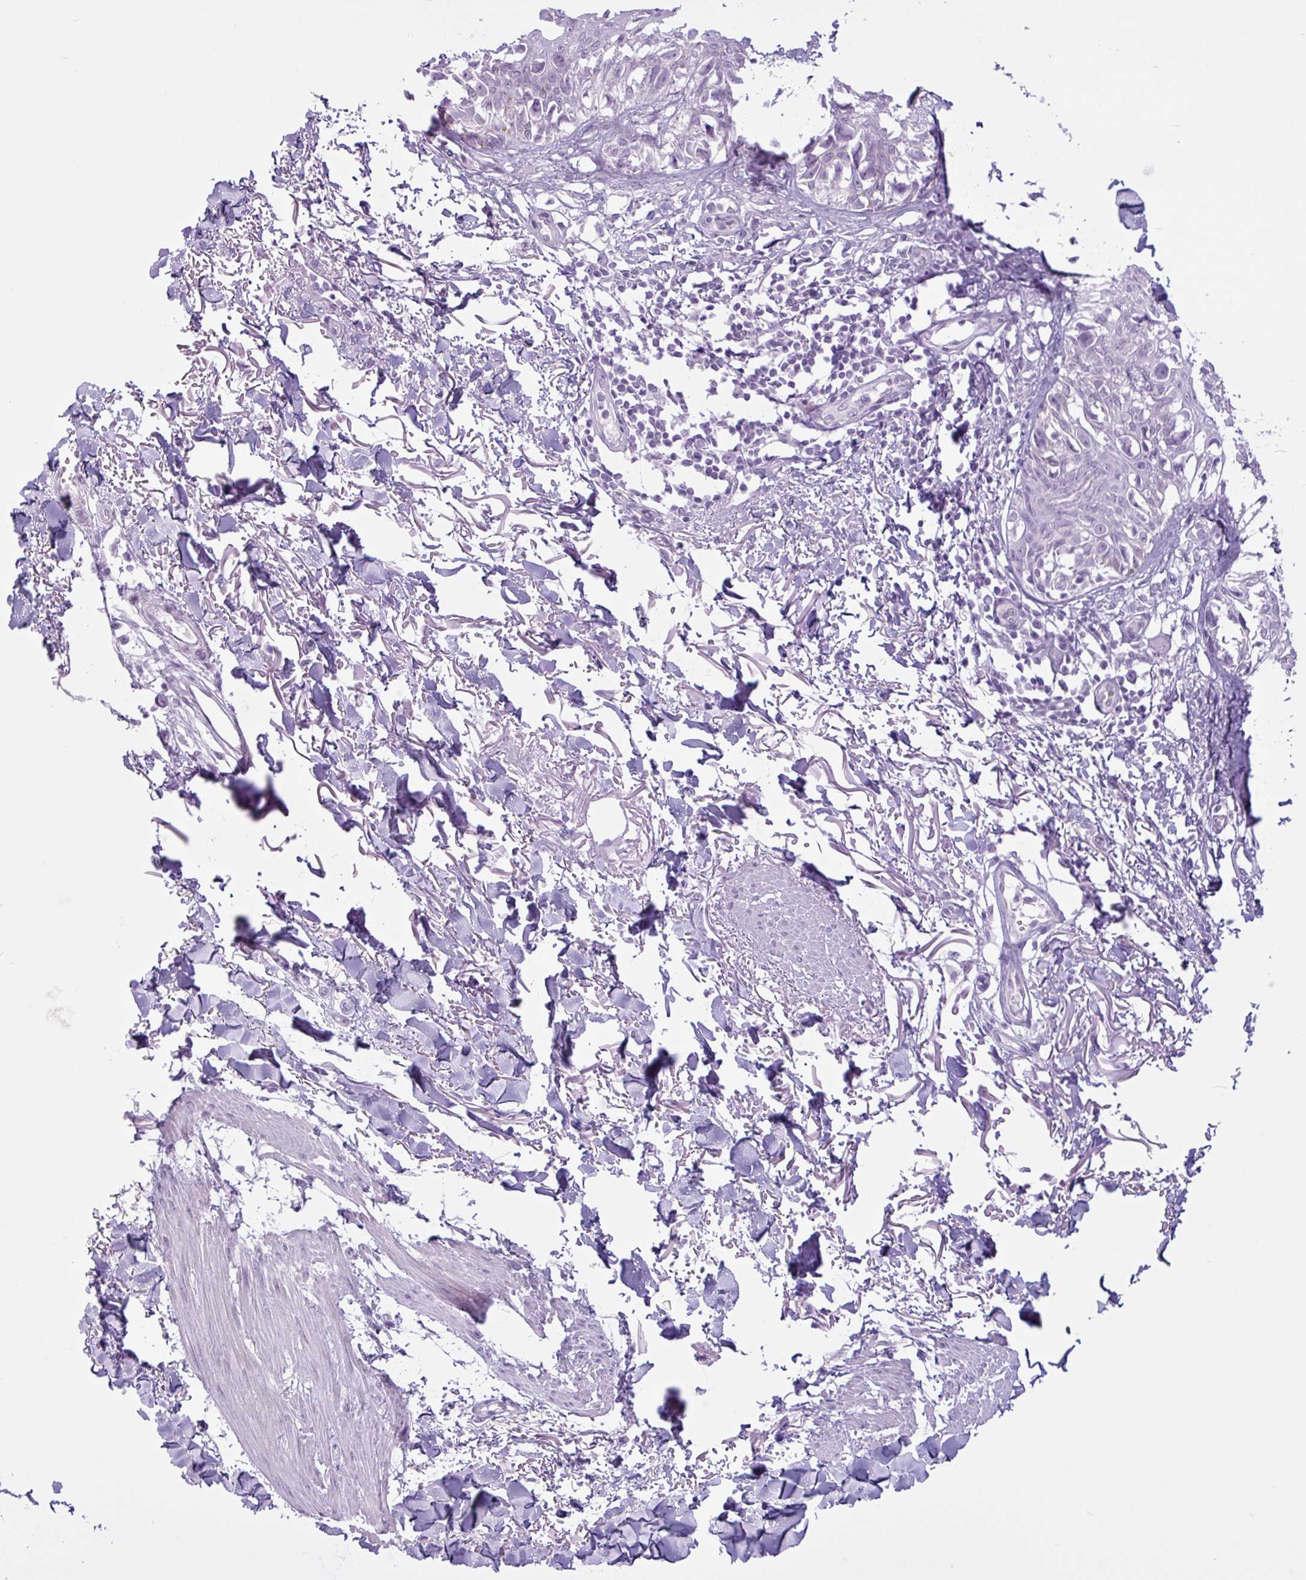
{"staining": {"intensity": "negative", "quantity": "none", "location": "none"}, "tissue": "melanoma", "cell_type": "Tumor cells", "image_type": "cancer", "snomed": [{"axis": "morphology", "description": "Malignant melanoma, NOS"}, {"axis": "topography", "description": "Skin"}], "caption": "High power microscopy image of an immunohistochemistry photomicrograph of melanoma, revealing no significant expression in tumor cells.", "gene": "TMEM178A", "patient": {"sex": "male", "age": 73}}